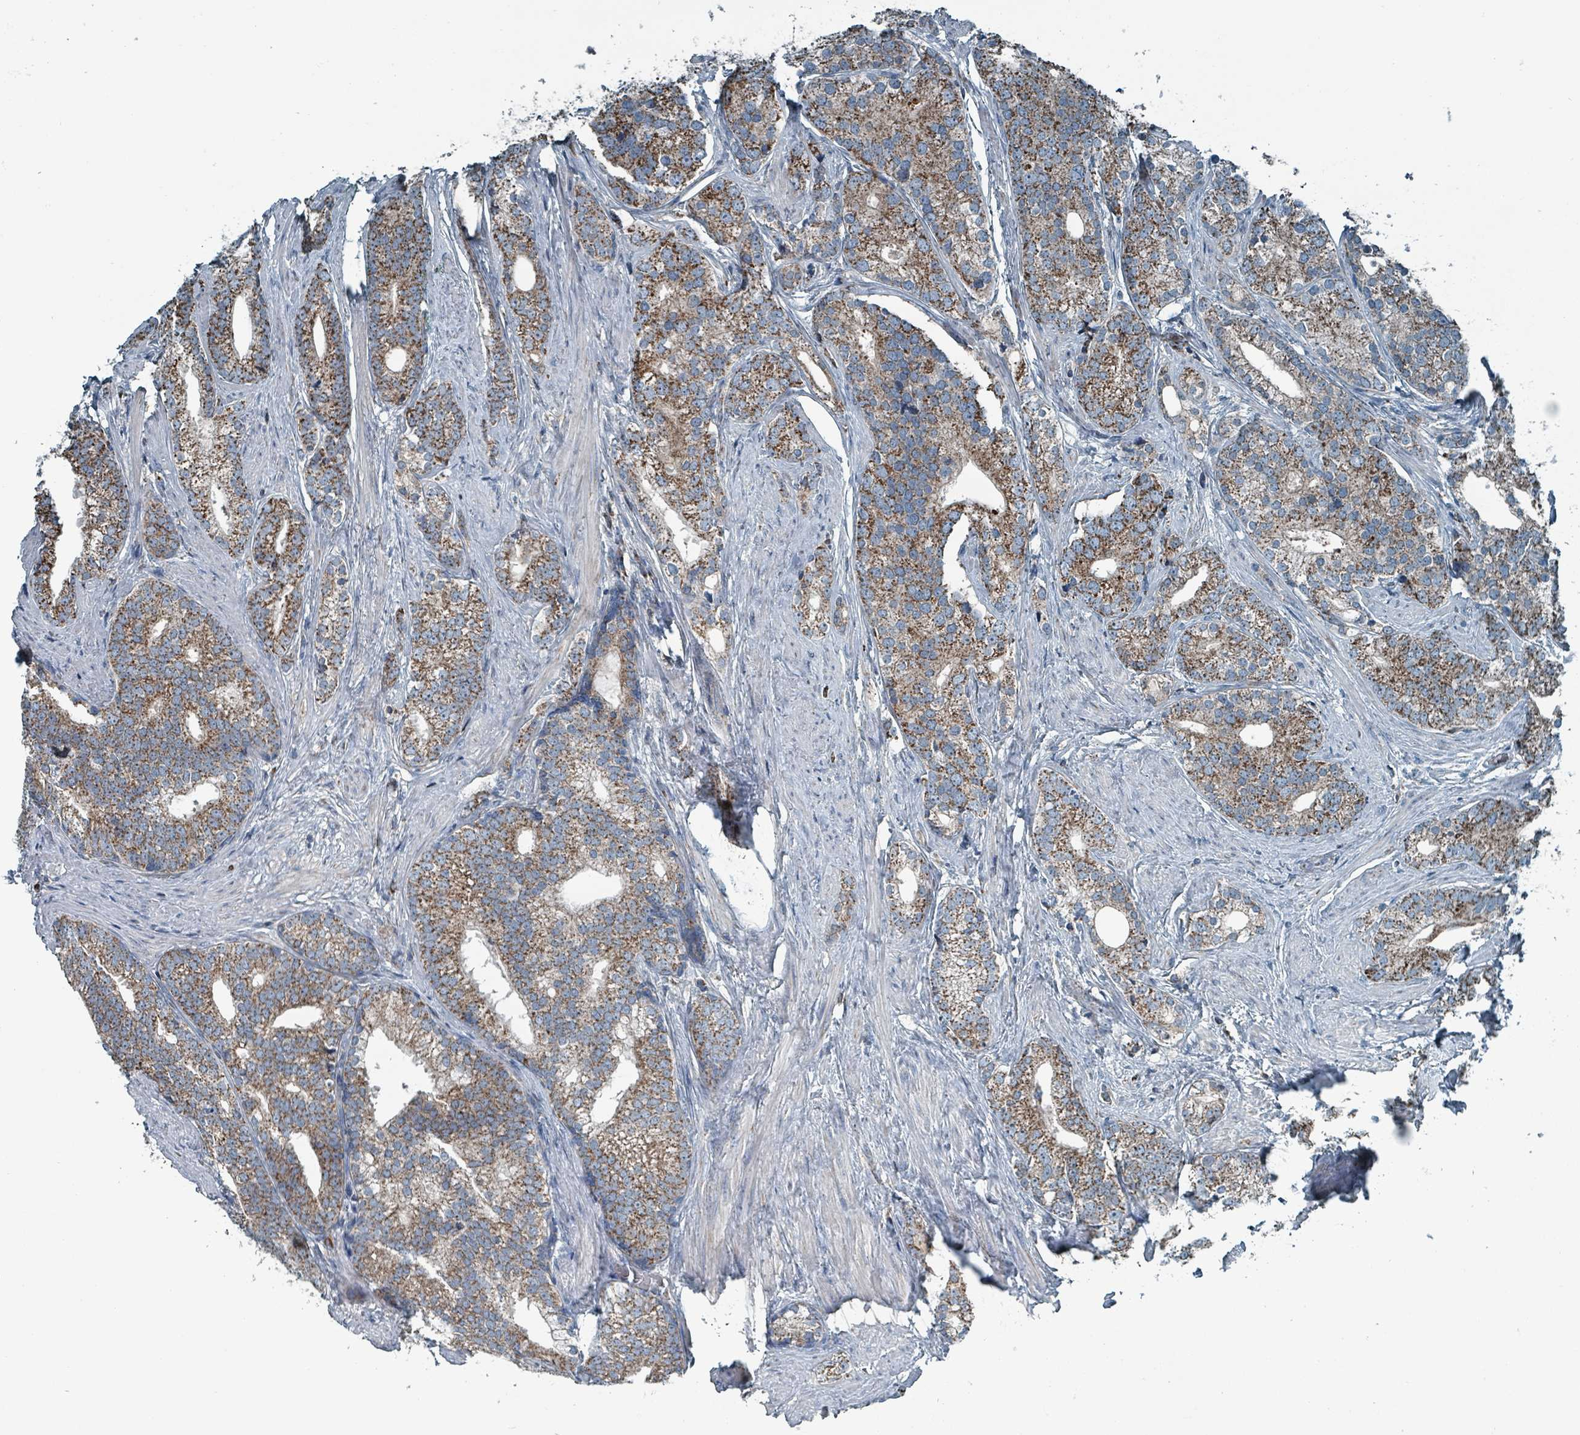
{"staining": {"intensity": "moderate", "quantity": ">75%", "location": "cytoplasmic/membranous"}, "tissue": "prostate cancer", "cell_type": "Tumor cells", "image_type": "cancer", "snomed": [{"axis": "morphology", "description": "Adenocarcinoma, Low grade"}, {"axis": "topography", "description": "Prostate"}], "caption": "Human prostate cancer (low-grade adenocarcinoma) stained with a protein marker displays moderate staining in tumor cells.", "gene": "ABHD18", "patient": {"sex": "male", "age": 71}}